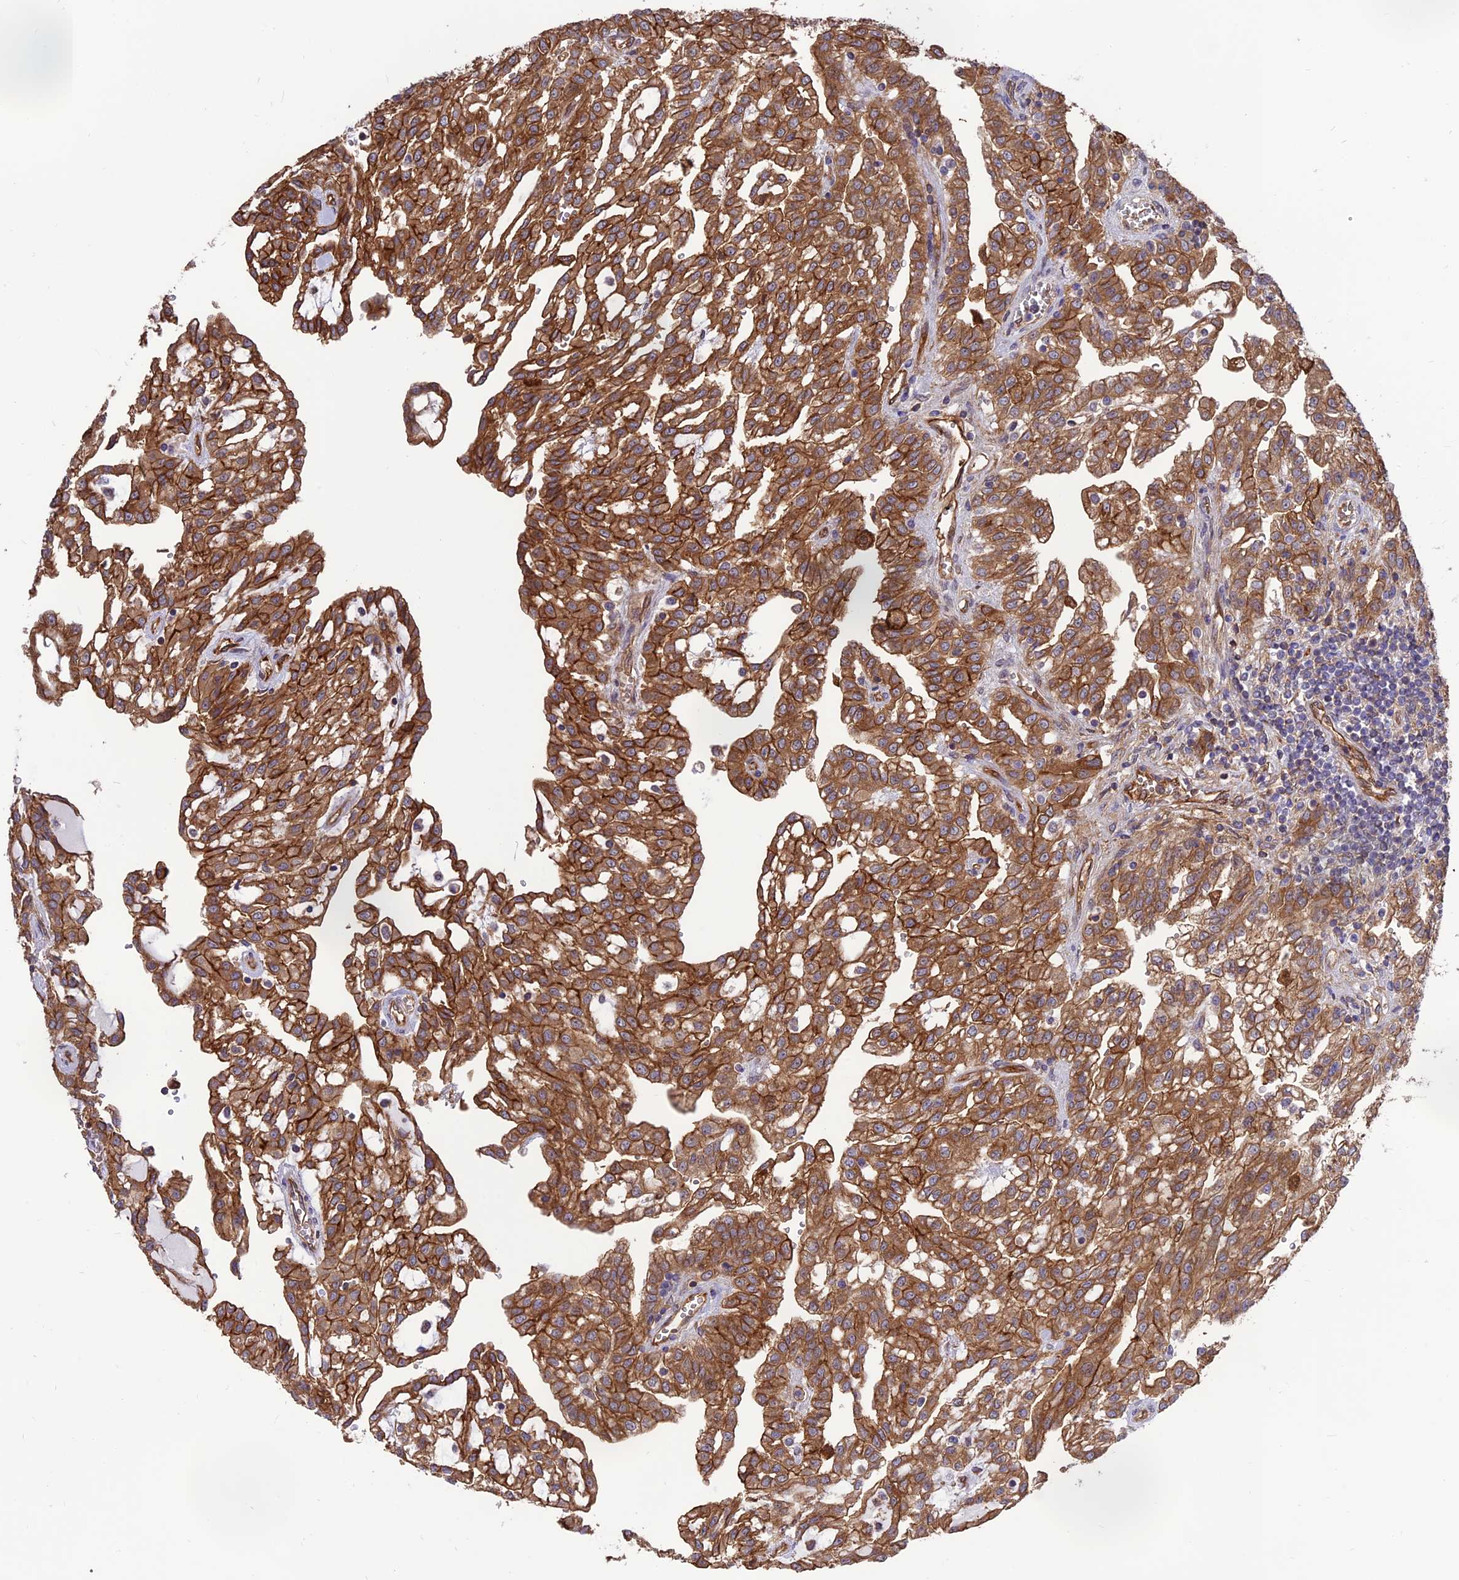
{"staining": {"intensity": "strong", "quantity": ">75%", "location": "cytoplasmic/membranous"}, "tissue": "renal cancer", "cell_type": "Tumor cells", "image_type": "cancer", "snomed": [{"axis": "morphology", "description": "Adenocarcinoma, NOS"}, {"axis": "topography", "description": "Kidney"}], "caption": "Renal adenocarcinoma stained for a protein (brown) shows strong cytoplasmic/membranous positive expression in about >75% of tumor cells.", "gene": "CRTAP", "patient": {"sex": "male", "age": 63}}